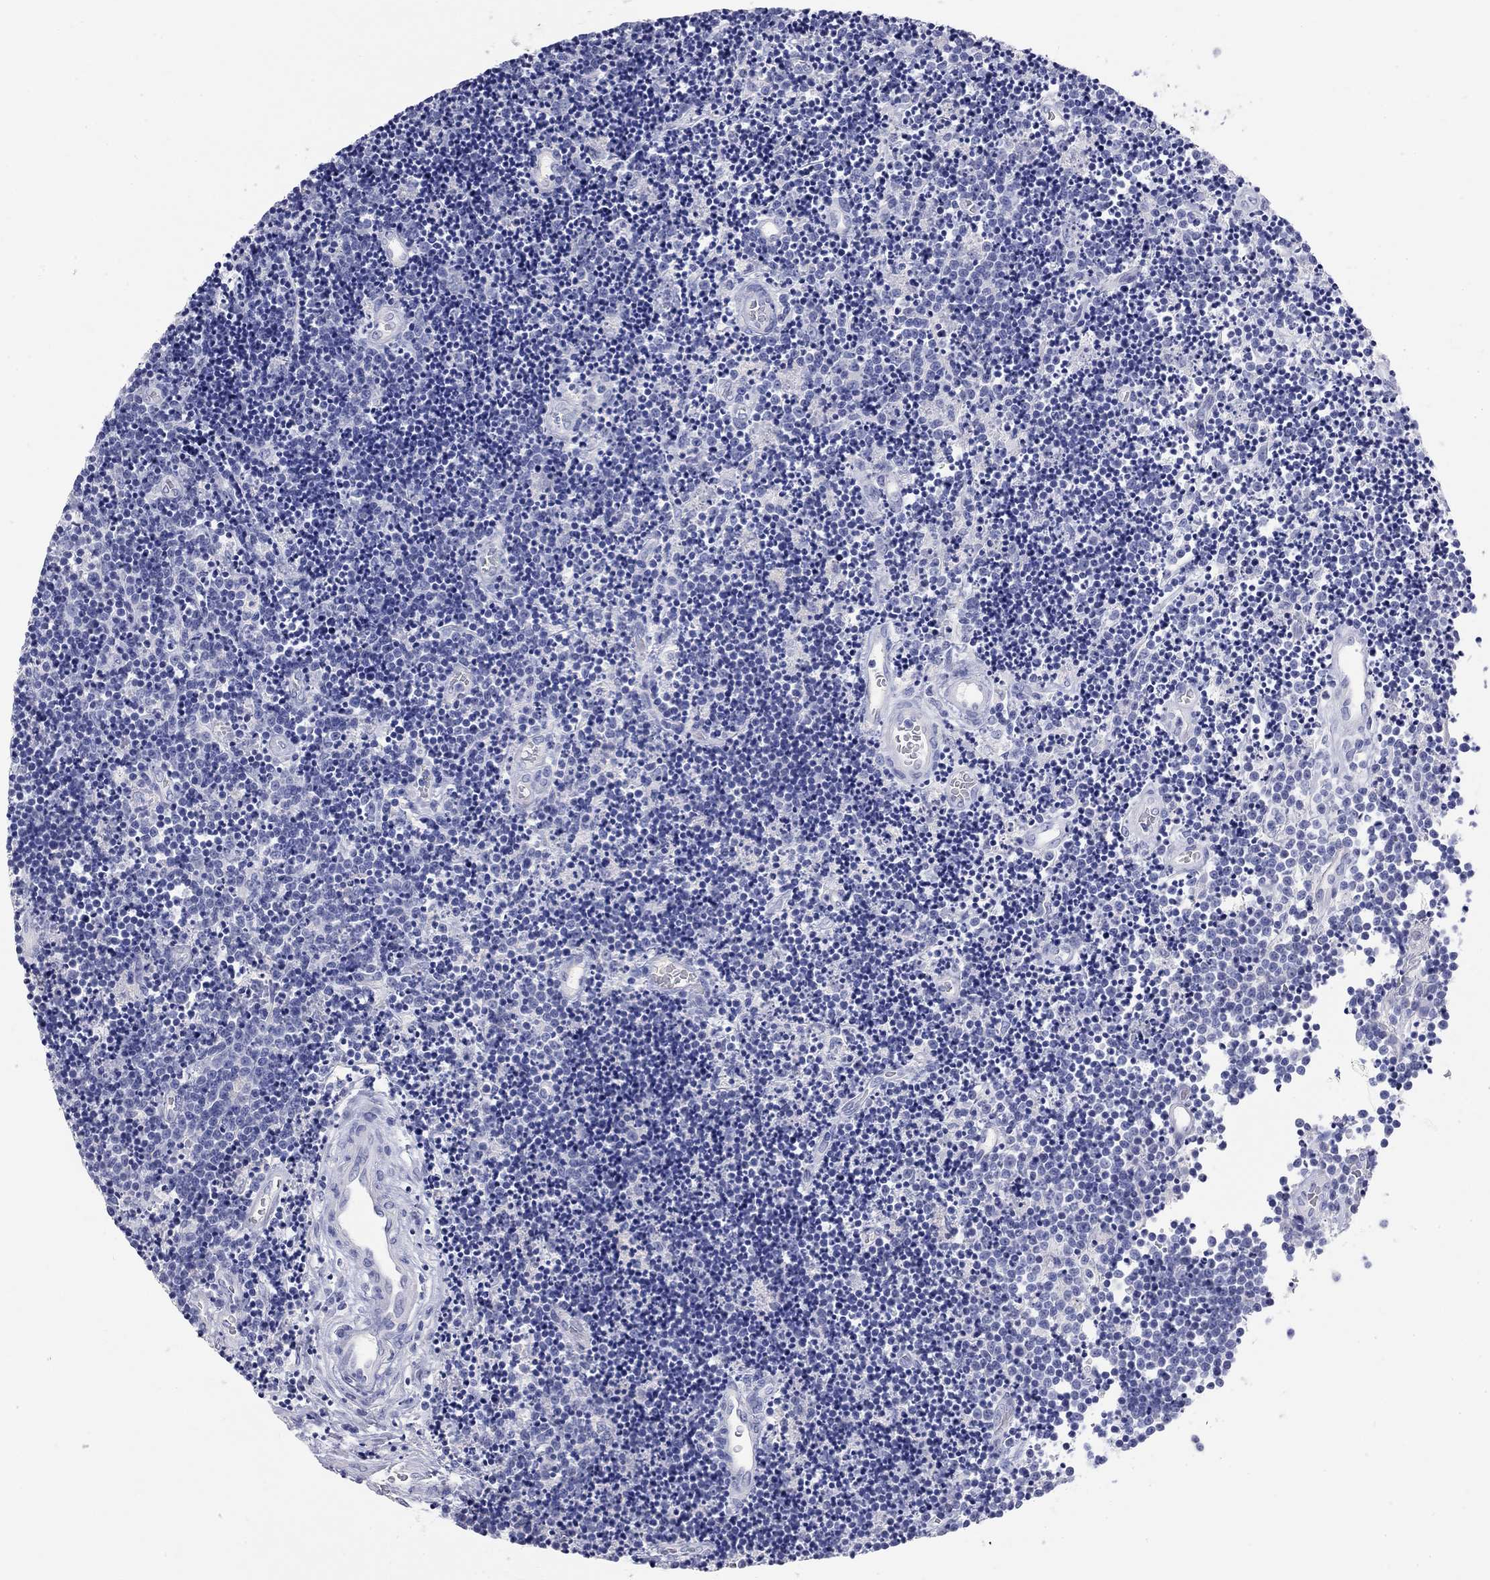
{"staining": {"intensity": "negative", "quantity": "none", "location": "none"}, "tissue": "lymphoma", "cell_type": "Tumor cells", "image_type": "cancer", "snomed": [{"axis": "morphology", "description": "Malignant lymphoma, non-Hodgkin's type, Low grade"}, {"axis": "topography", "description": "Brain"}], "caption": "A histopathology image of human lymphoma is negative for staining in tumor cells.", "gene": "PHOX2B", "patient": {"sex": "female", "age": 66}}